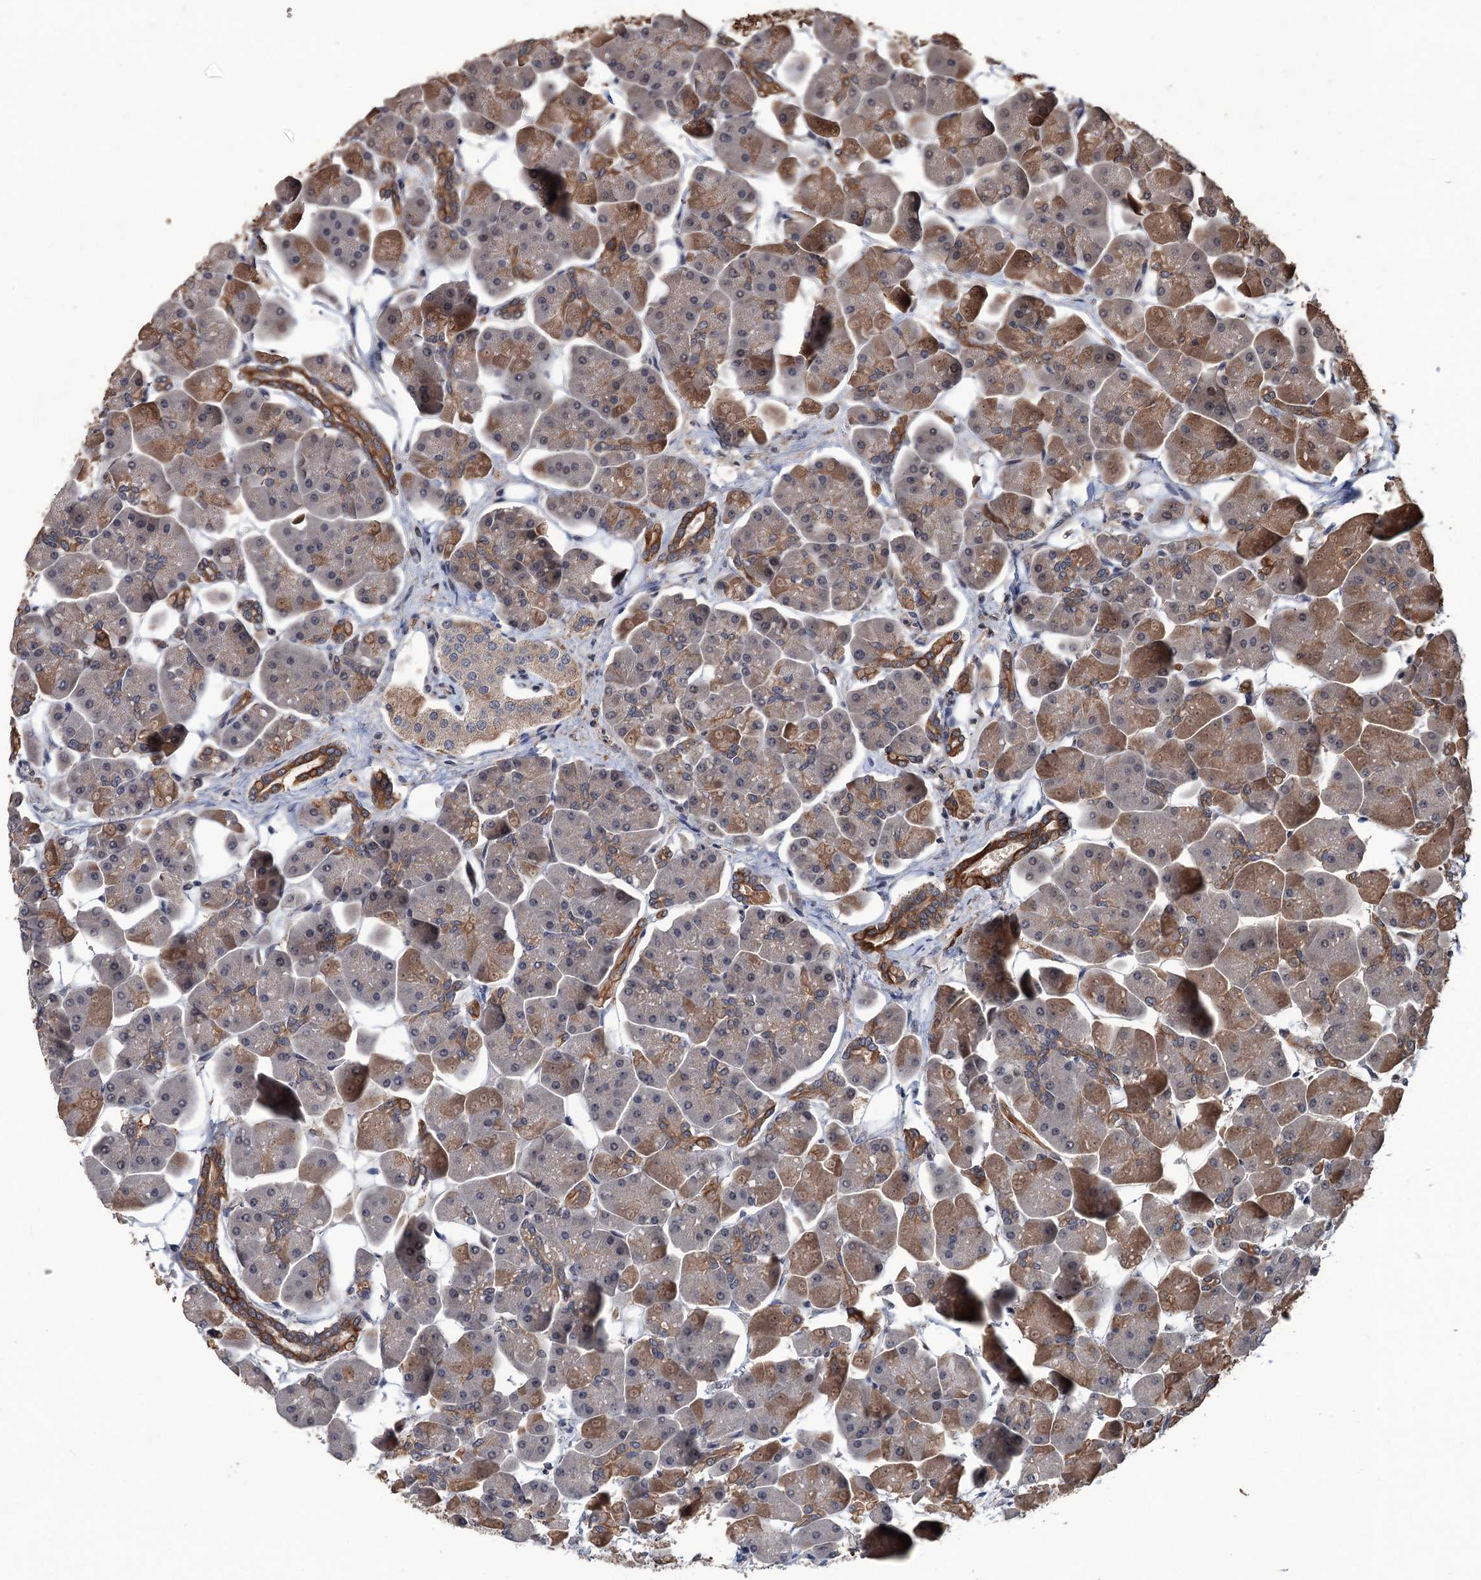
{"staining": {"intensity": "moderate", "quantity": "25%-75%", "location": "cytoplasmic/membranous,nuclear"}, "tissue": "pancreas", "cell_type": "Exocrine glandular cells", "image_type": "normal", "snomed": [{"axis": "morphology", "description": "Normal tissue, NOS"}, {"axis": "topography", "description": "Pancreas"}], "caption": "Immunohistochemical staining of benign human pancreas demonstrates 25%-75% levels of moderate cytoplasmic/membranous,nuclear protein staining in approximately 25%-75% of exocrine glandular cells.", "gene": "ZNF438", "patient": {"sex": "male", "age": 66}}